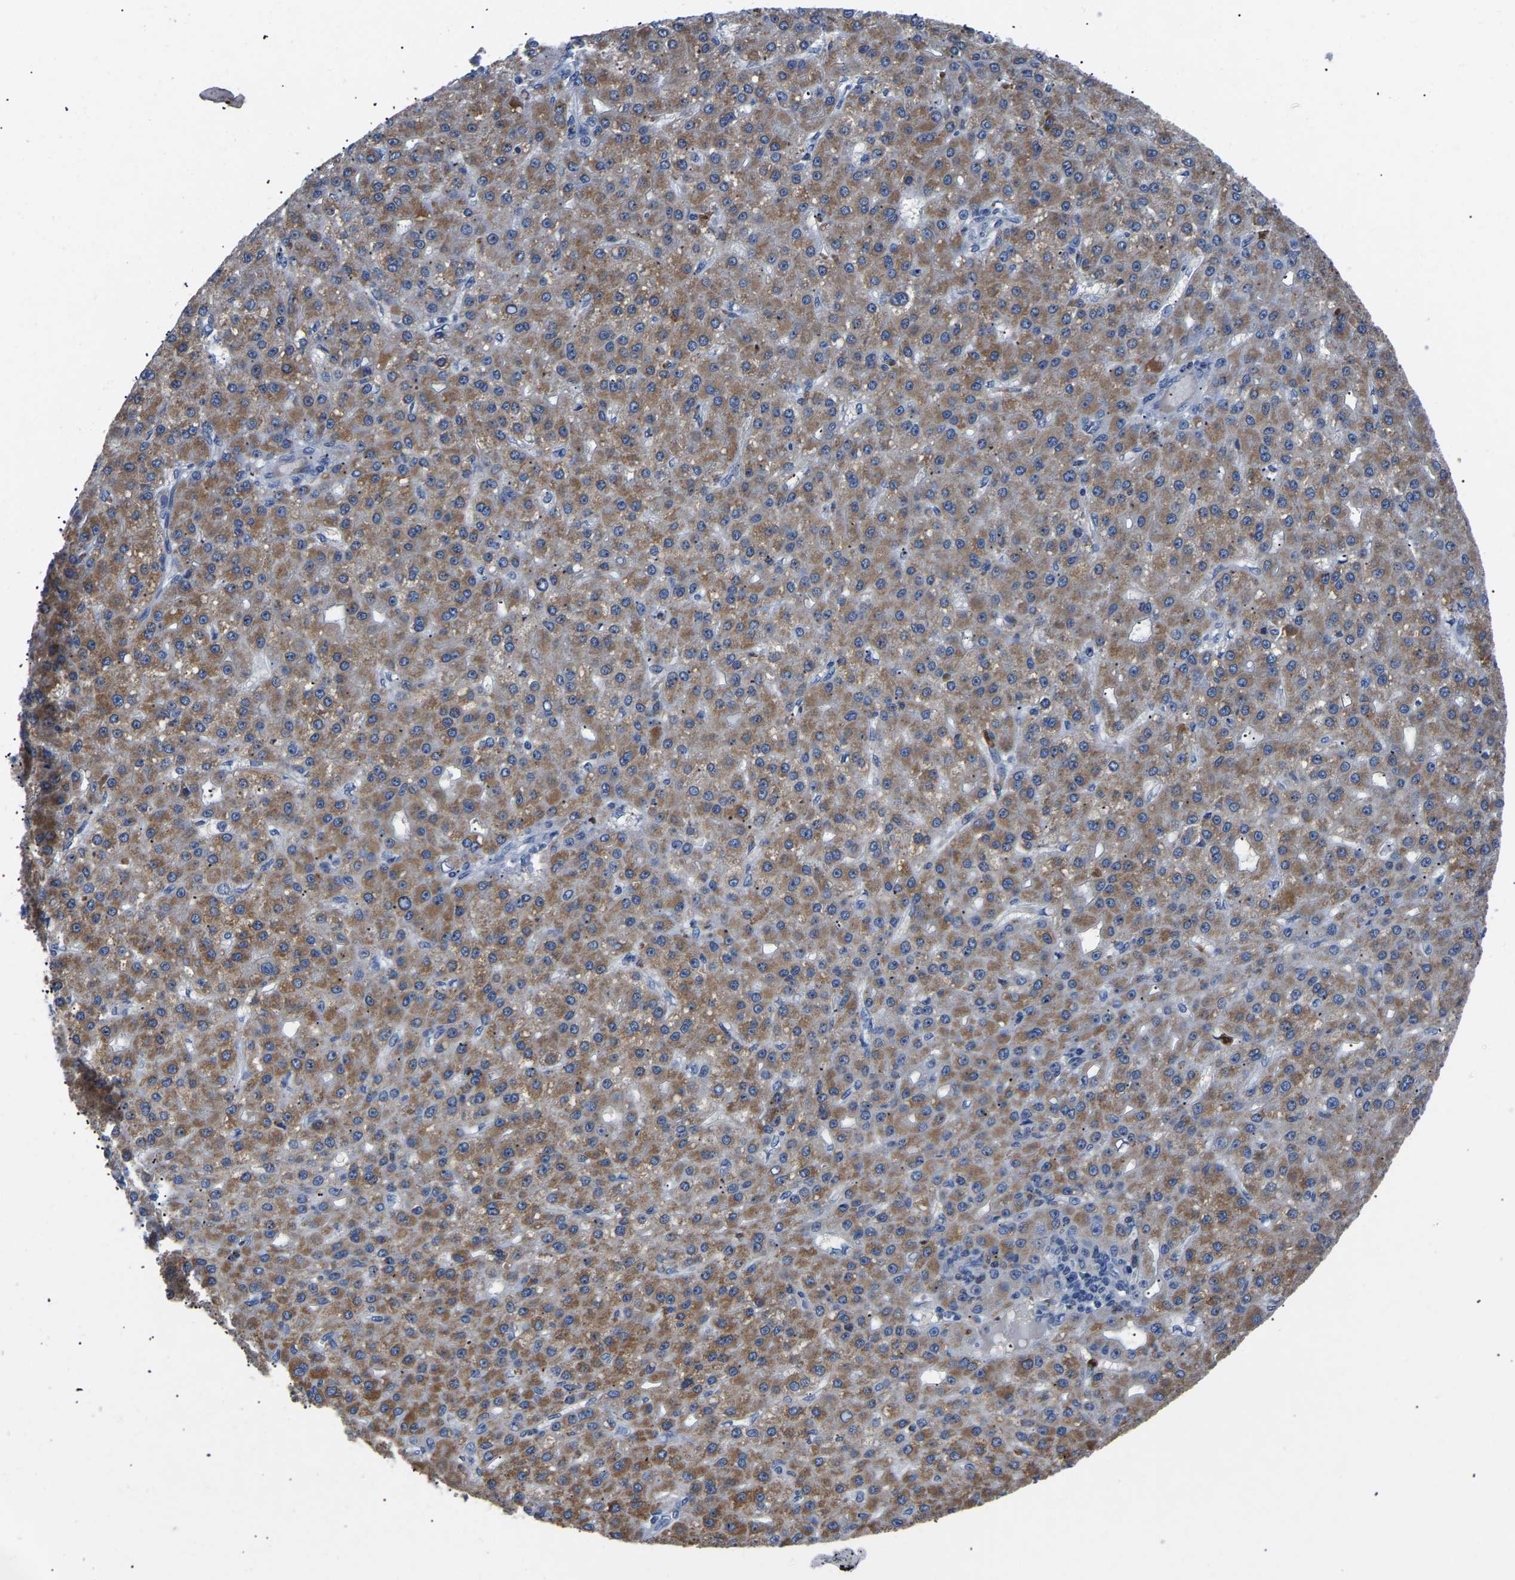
{"staining": {"intensity": "moderate", "quantity": ">75%", "location": "cytoplasmic/membranous"}, "tissue": "liver cancer", "cell_type": "Tumor cells", "image_type": "cancer", "snomed": [{"axis": "morphology", "description": "Carcinoma, Hepatocellular, NOS"}, {"axis": "topography", "description": "Liver"}], "caption": "About >75% of tumor cells in human liver cancer (hepatocellular carcinoma) reveal moderate cytoplasmic/membranous protein staining as visualized by brown immunohistochemical staining.", "gene": "TOR1B", "patient": {"sex": "male", "age": 67}}